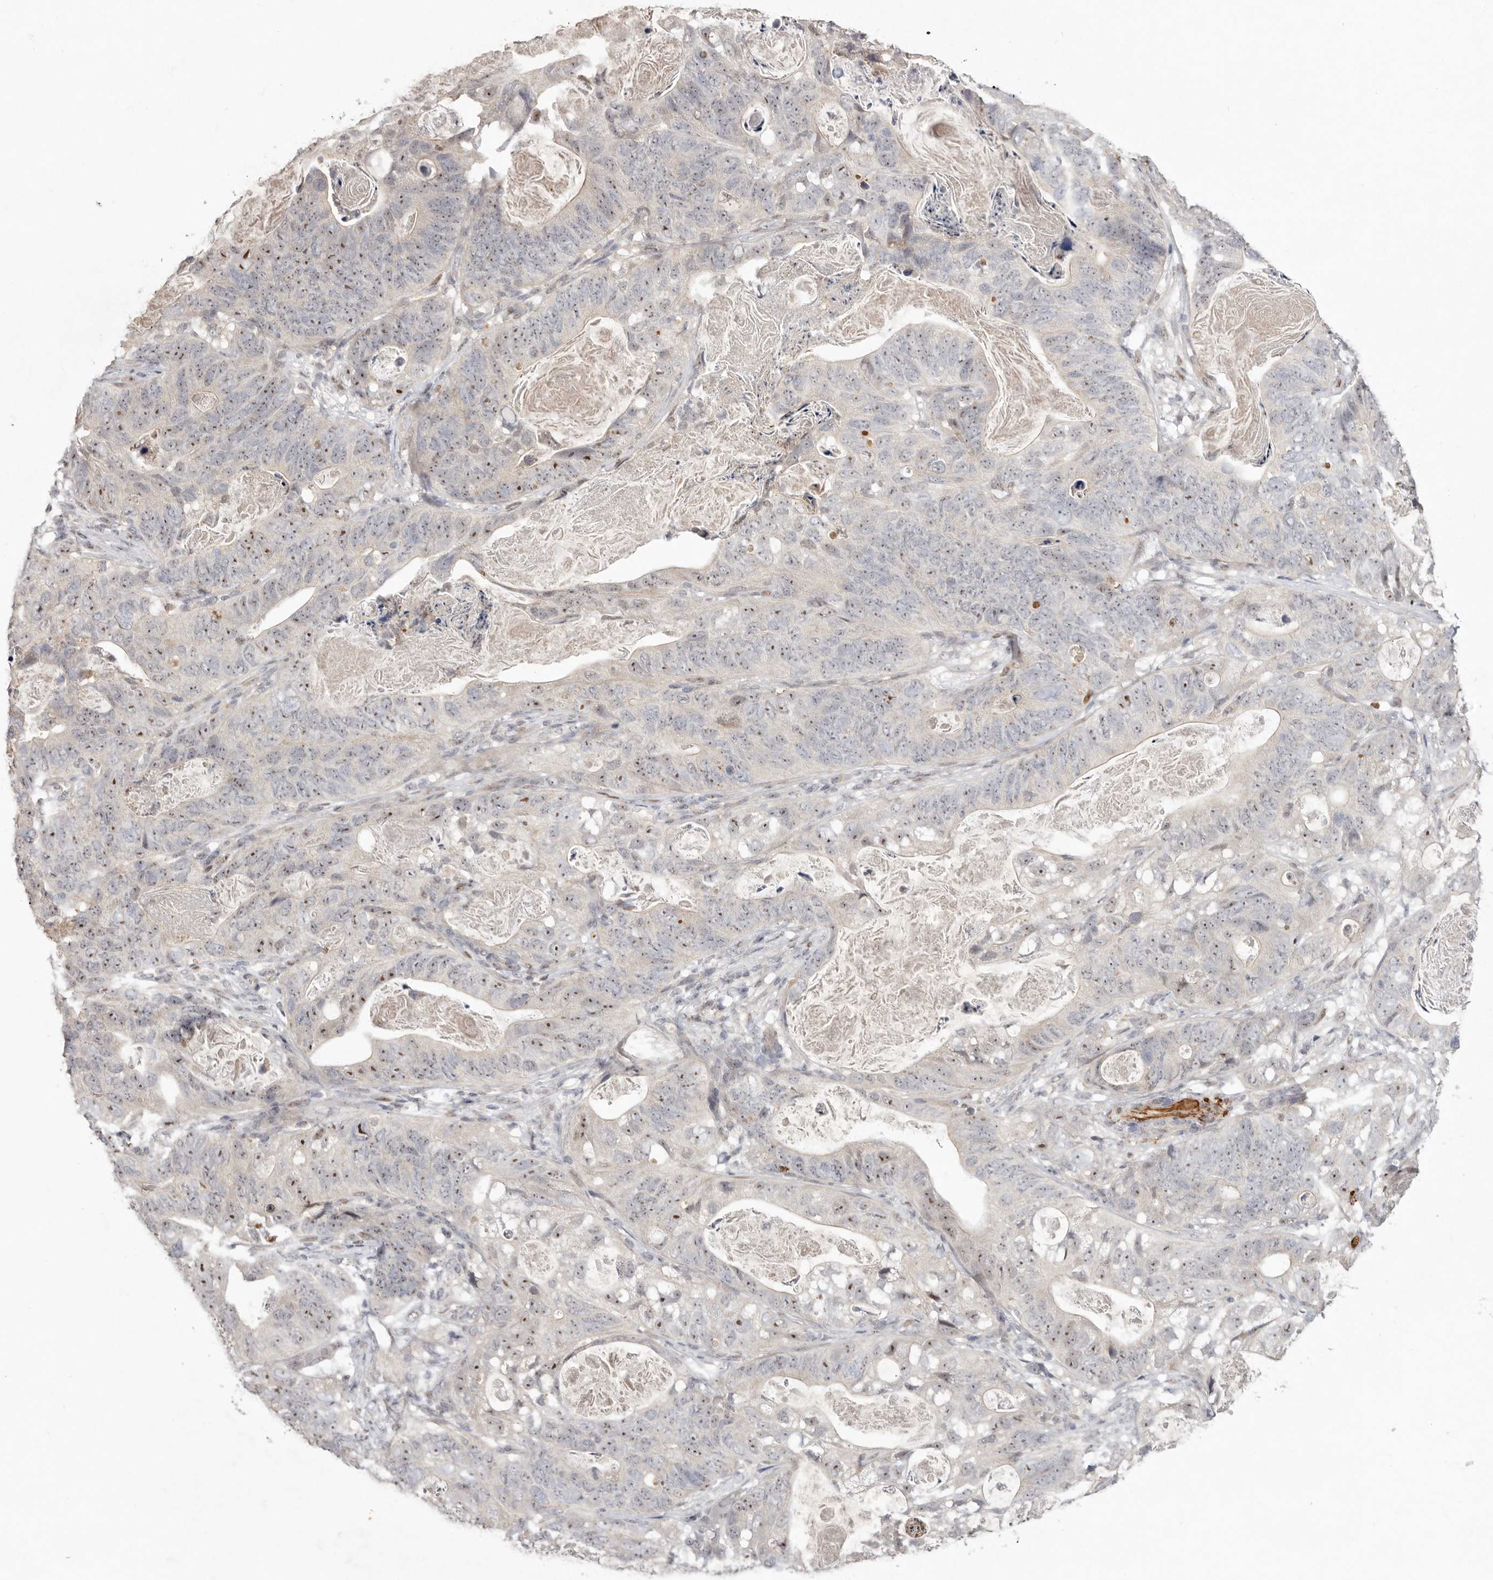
{"staining": {"intensity": "moderate", "quantity": "25%-75%", "location": "nuclear"}, "tissue": "stomach cancer", "cell_type": "Tumor cells", "image_type": "cancer", "snomed": [{"axis": "morphology", "description": "Normal tissue, NOS"}, {"axis": "morphology", "description": "Adenocarcinoma, NOS"}, {"axis": "topography", "description": "Stomach"}], "caption": "Stomach adenocarcinoma stained for a protein (brown) demonstrates moderate nuclear positive positivity in about 25%-75% of tumor cells.", "gene": "TADA1", "patient": {"sex": "female", "age": 89}}